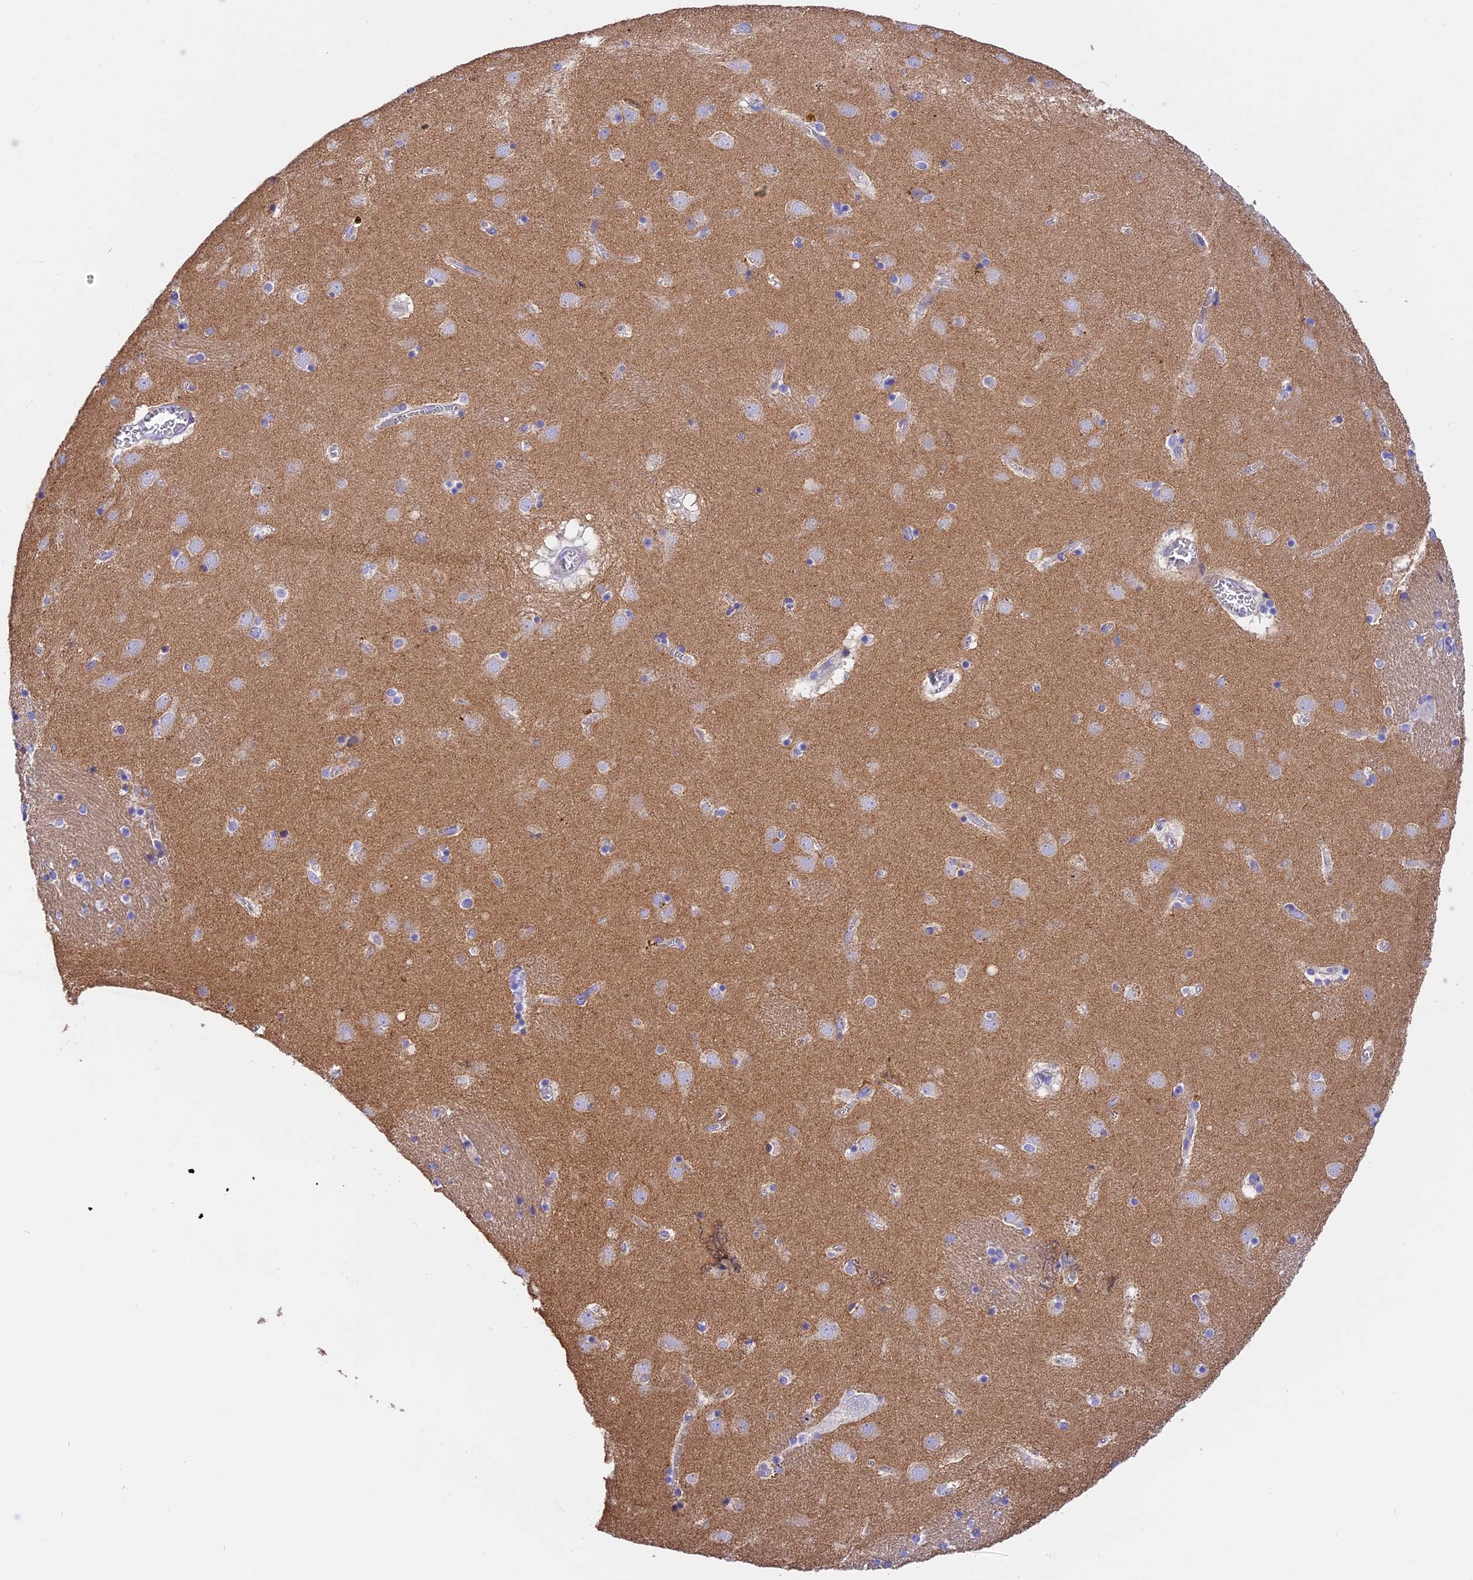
{"staining": {"intensity": "negative", "quantity": "none", "location": "none"}, "tissue": "caudate", "cell_type": "Glial cells", "image_type": "normal", "snomed": [{"axis": "morphology", "description": "Normal tissue, NOS"}, {"axis": "topography", "description": "Lateral ventricle wall"}], "caption": "The photomicrograph reveals no staining of glial cells in benign caudate.", "gene": "COL6A5", "patient": {"sex": "male", "age": 70}}